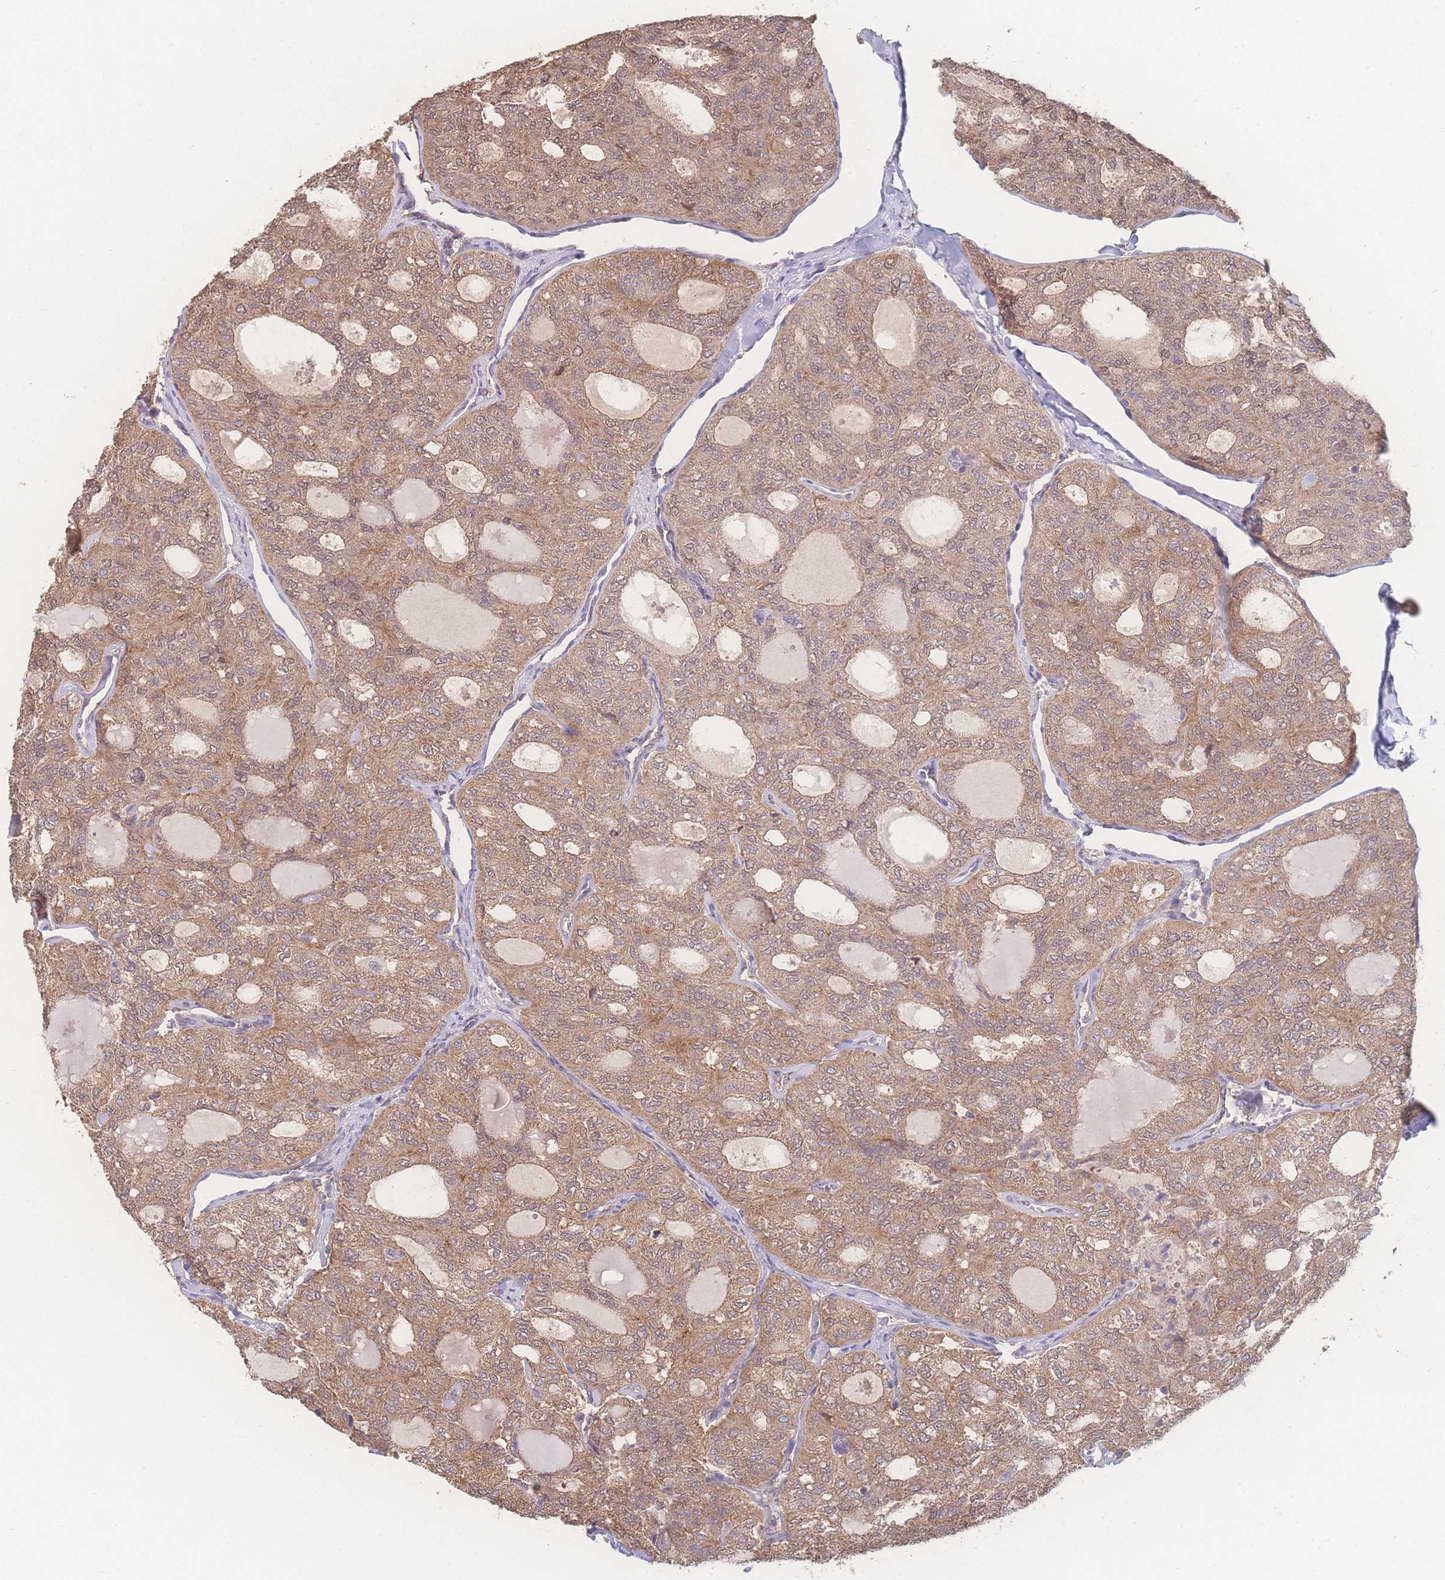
{"staining": {"intensity": "moderate", "quantity": ">75%", "location": "cytoplasmic/membranous"}, "tissue": "thyroid cancer", "cell_type": "Tumor cells", "image_type": "cancer", "snomed": [{"axis": "morphology", "description": "Follicular adenoma carcinoma, NOS"}, {"axis": "topography", "description": "Thyroid gland"}], "caption": "Protein staining of thyroid cancer tissue exhibits moderate cytoplasmic/membranous expression in approximately >75% of tumor cells. (brown staining indicates protein expression, while blue staining denotes nuclei).", "gene": "GIPR", "patient": {"sex": "male", "age": 75}}